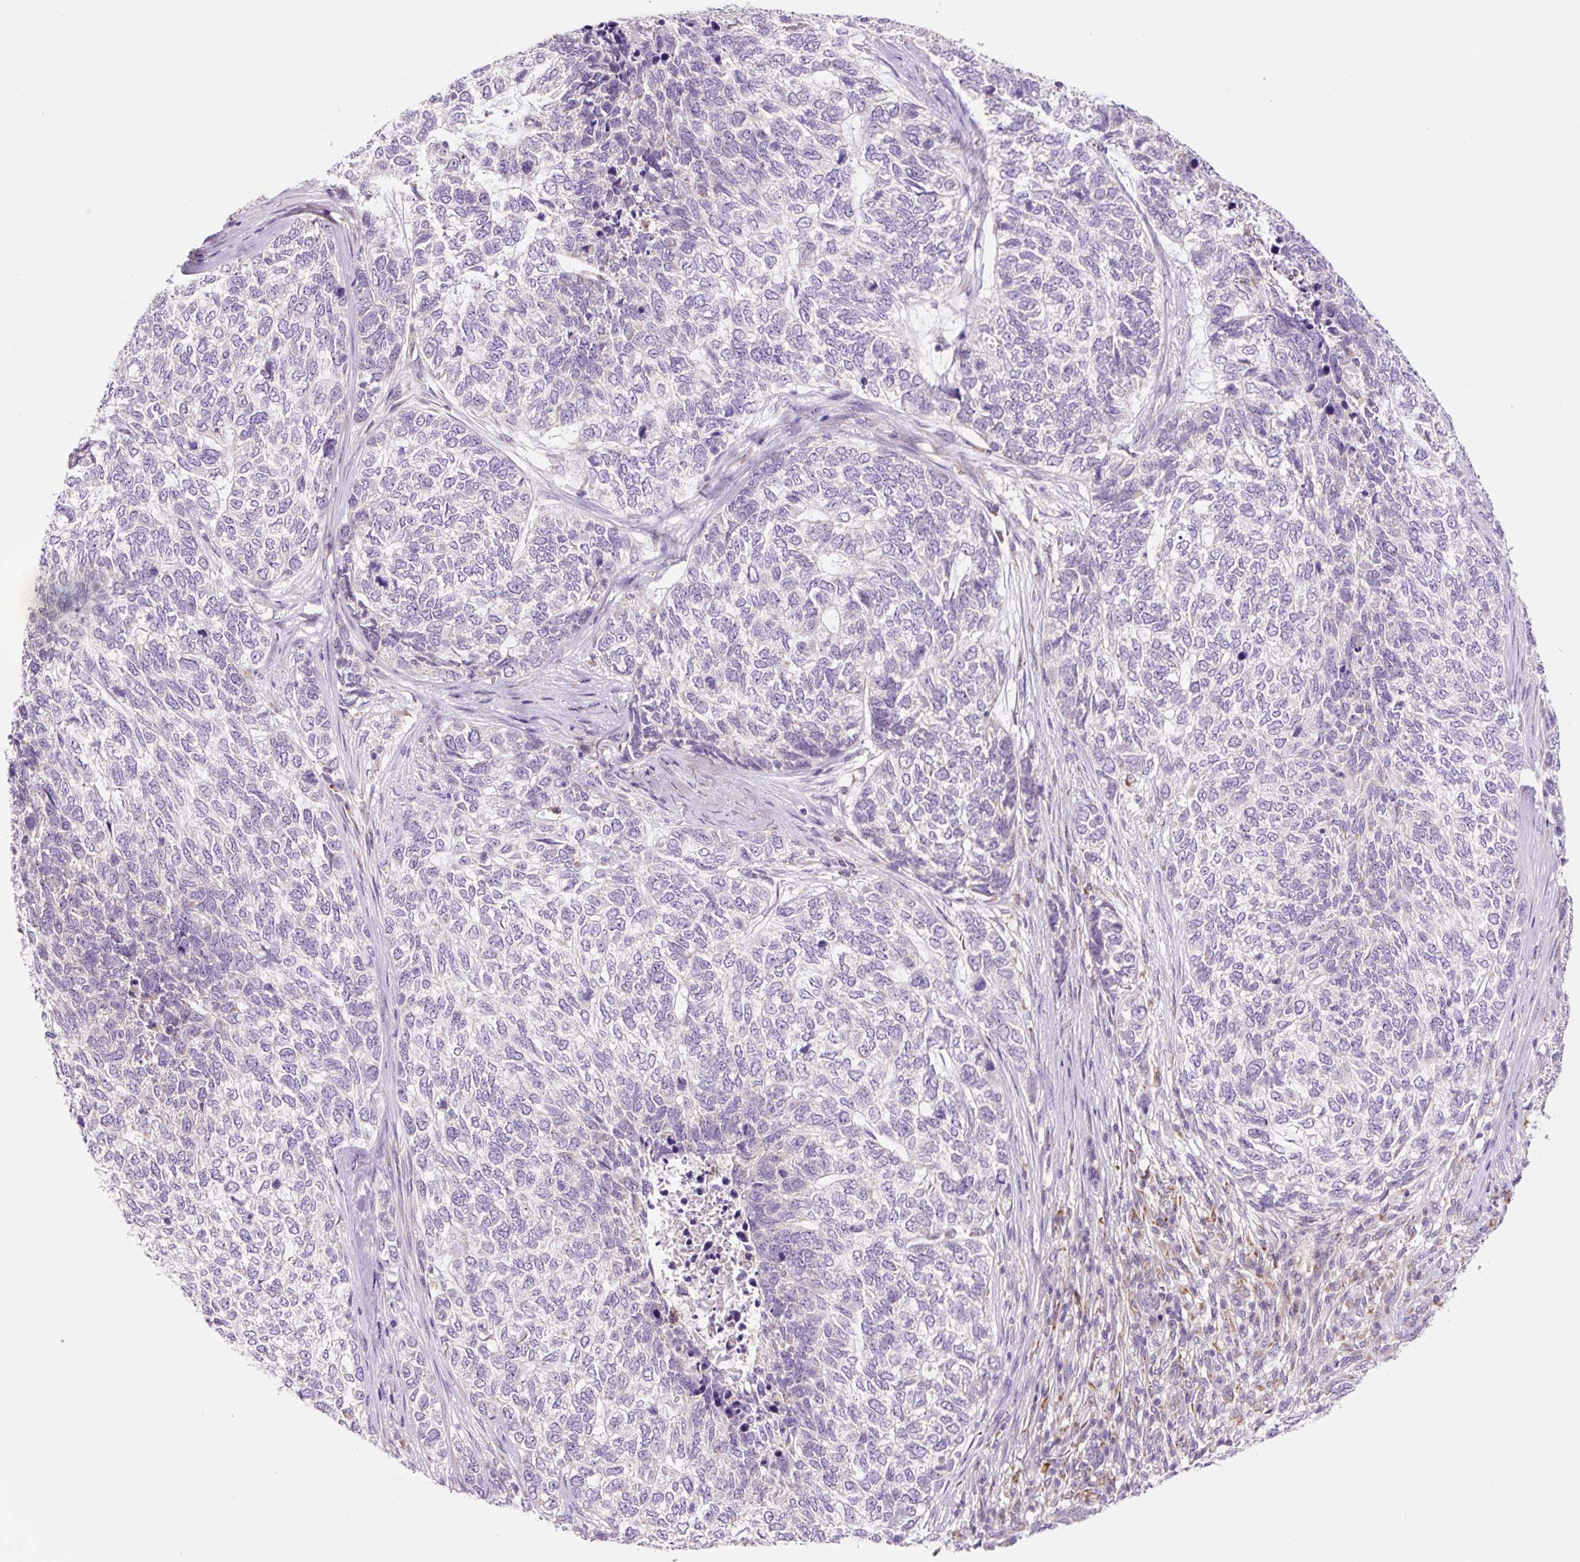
{"staining": {"intensity": "negative", "quantity": "none", "location": "none"}, "tissue": "skin cancer", "cell_type": "Tumor cells", "image_type": "cancer", "snomed": [{"axis": "morphology", "description": "Basal cell carcinoma"}, {"axis": "topography", "description": "Skin"}], "caption": "This photomicrograph is of skin cancer (basal cell carcinoma) stained with IHC to label a protein in brown with the nuclei are counter-stained blue. There is no staining in tumor cells. (Stains: DAB immunohistochemistry (IHC) with hematoxylin counter stain, Microscopy: brightfield microscopy at high magnification).", "gene": "PCK2", "patient": {"sex": "female", "age": 65}}